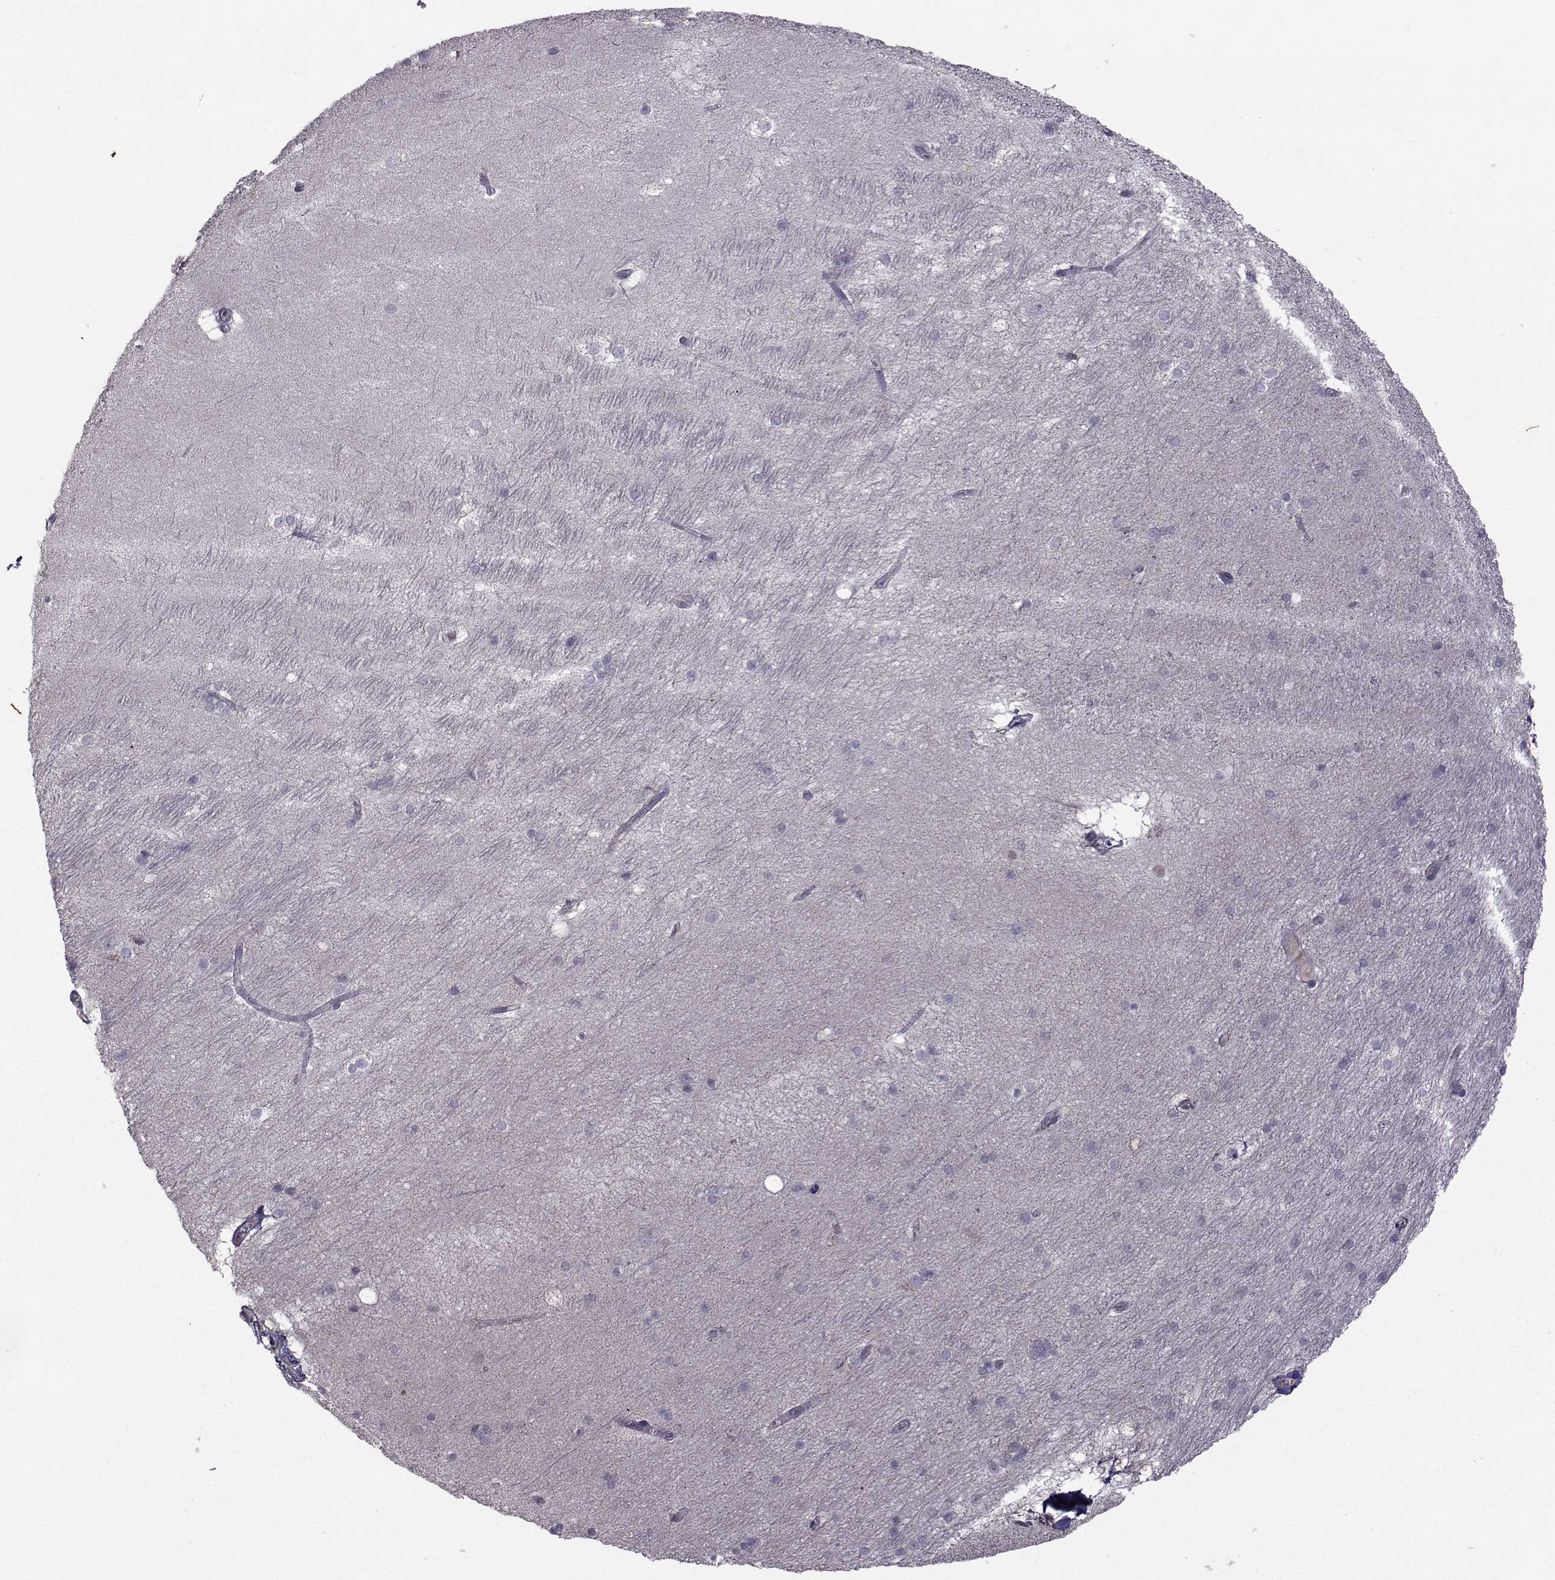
{"staining": {"intensity": "negative", "quantity": "none", "location": "none"}, "tissue": "hippocampus", "cell_type": "Glial cells", "image_type": "normal", "snomed": [{"axis": "morphology", "description": "Normal tissue, NOS"}, {"axis": "topography", "description": "Cerebral cortex"}, {"axis": "topography", "description": "Hippocampus"}], "caption": "DAB (3,3'-diaminobenzidine) immunohistochemical staining of normal human hippocampus demonstrates no significant staining in glial cells. (Brightfield microscopy of DAB (3,3'-diaminobenzidine) IHC at high magnification).", "gene": "FDXR", "patient": {"sex": "female", "age": 19}}